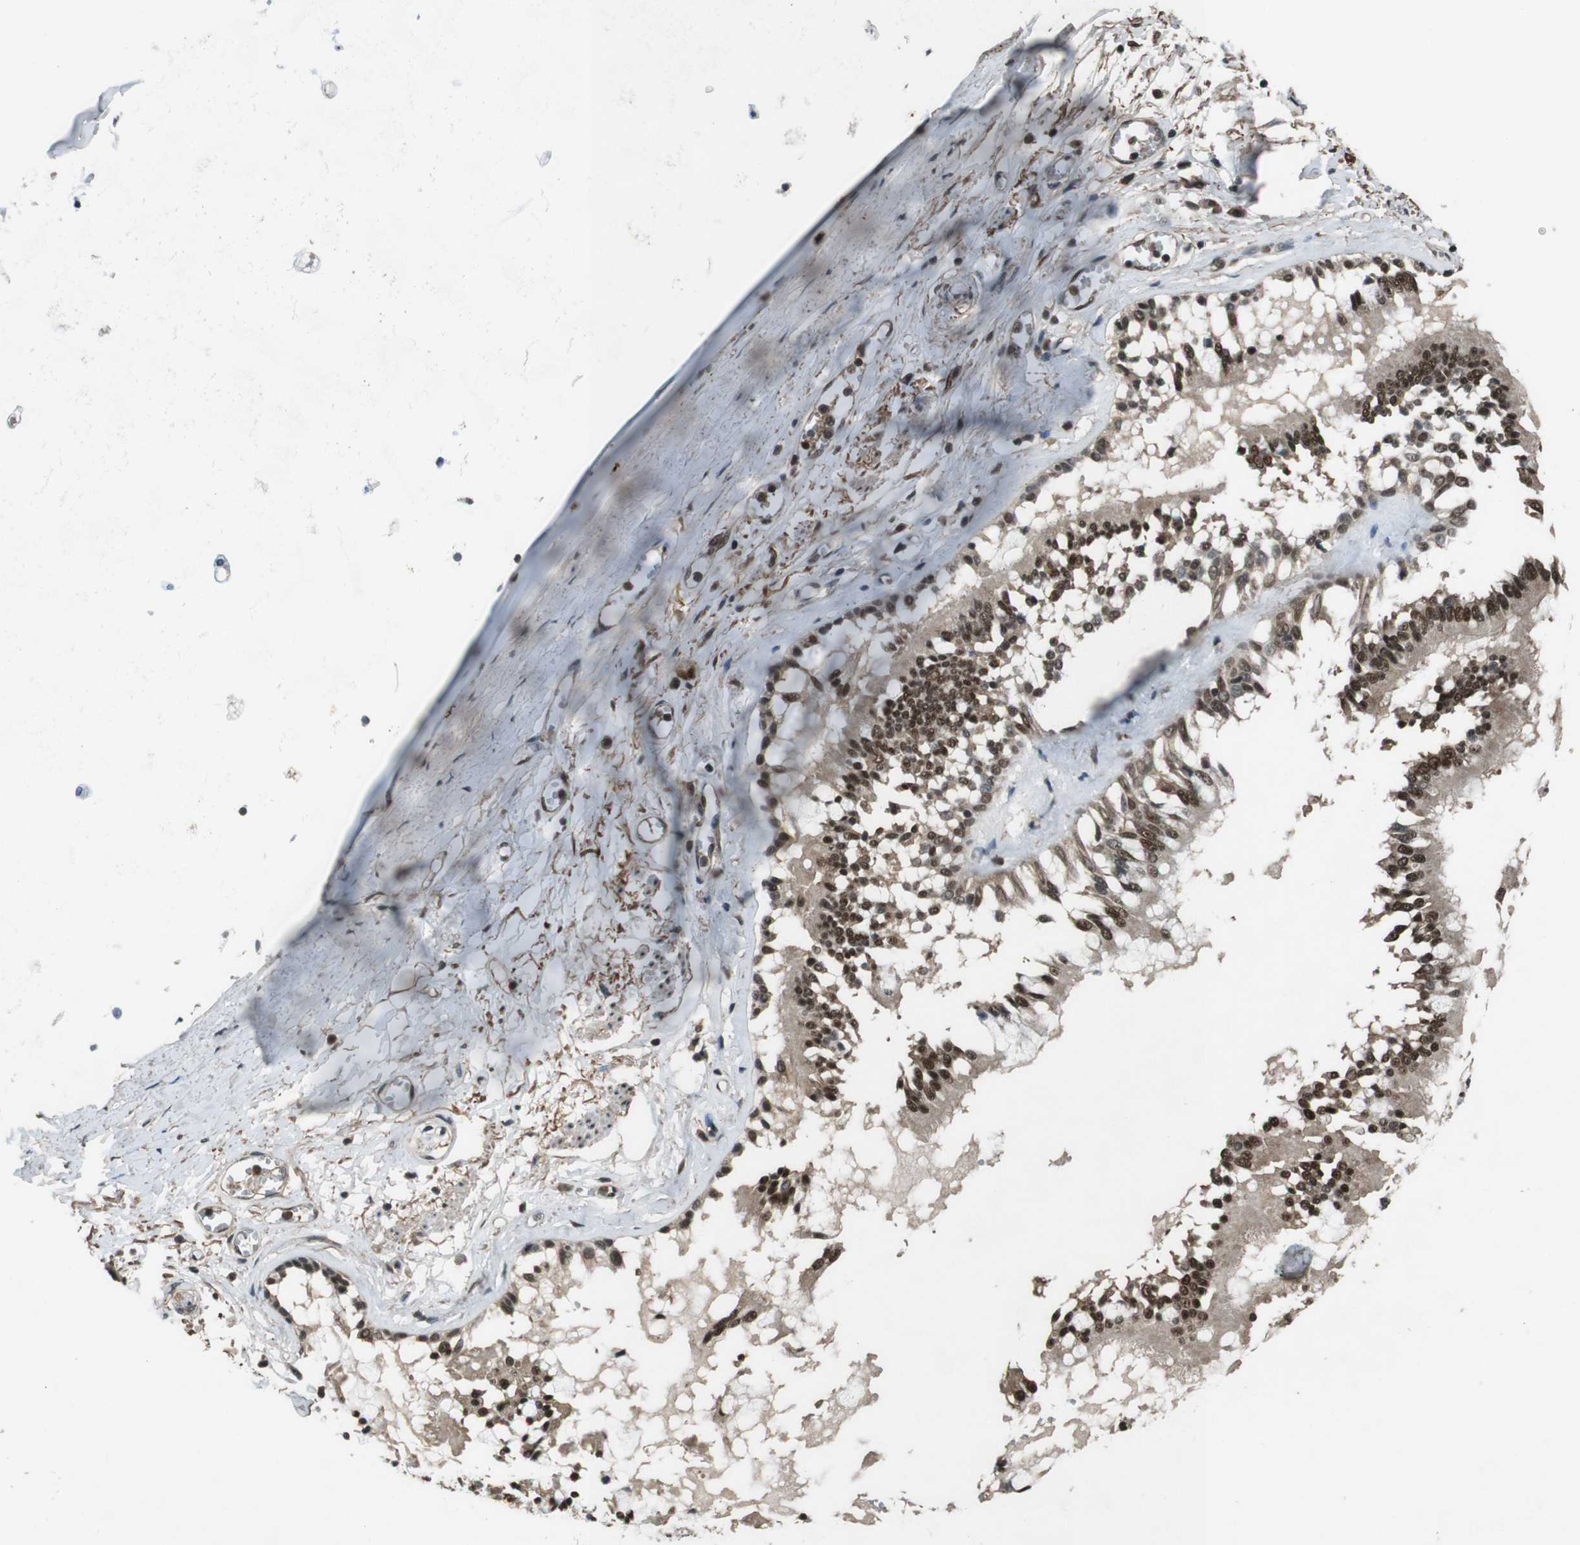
{"staining": {"intensity": "strong", "quantity": ">75%", "location": "cytoplasmic/membranous,nuclear"}, "tissue": "bronchus", "cell_type": "Respiratory epithelial cells", "image_type": "normal", "snomed": [{"axis": "morphology", "description": "Normal tissue, NOS"}, {"axis": "morphology", "description": "Inflammation, NOS"}, {"axis": "topography", "description": "Cartilage tissue"}, {"axis": "topography", "description": "Lung"}], "caption": "Bronchus stained with immunohistochemistry (IHC) reveals strong cytoplasmic/membranous,nuclear staining in about >75% of respiratory epithelial cells.", "gene": "NR4A2", "patient": {"sex": "male", "age": 71}}